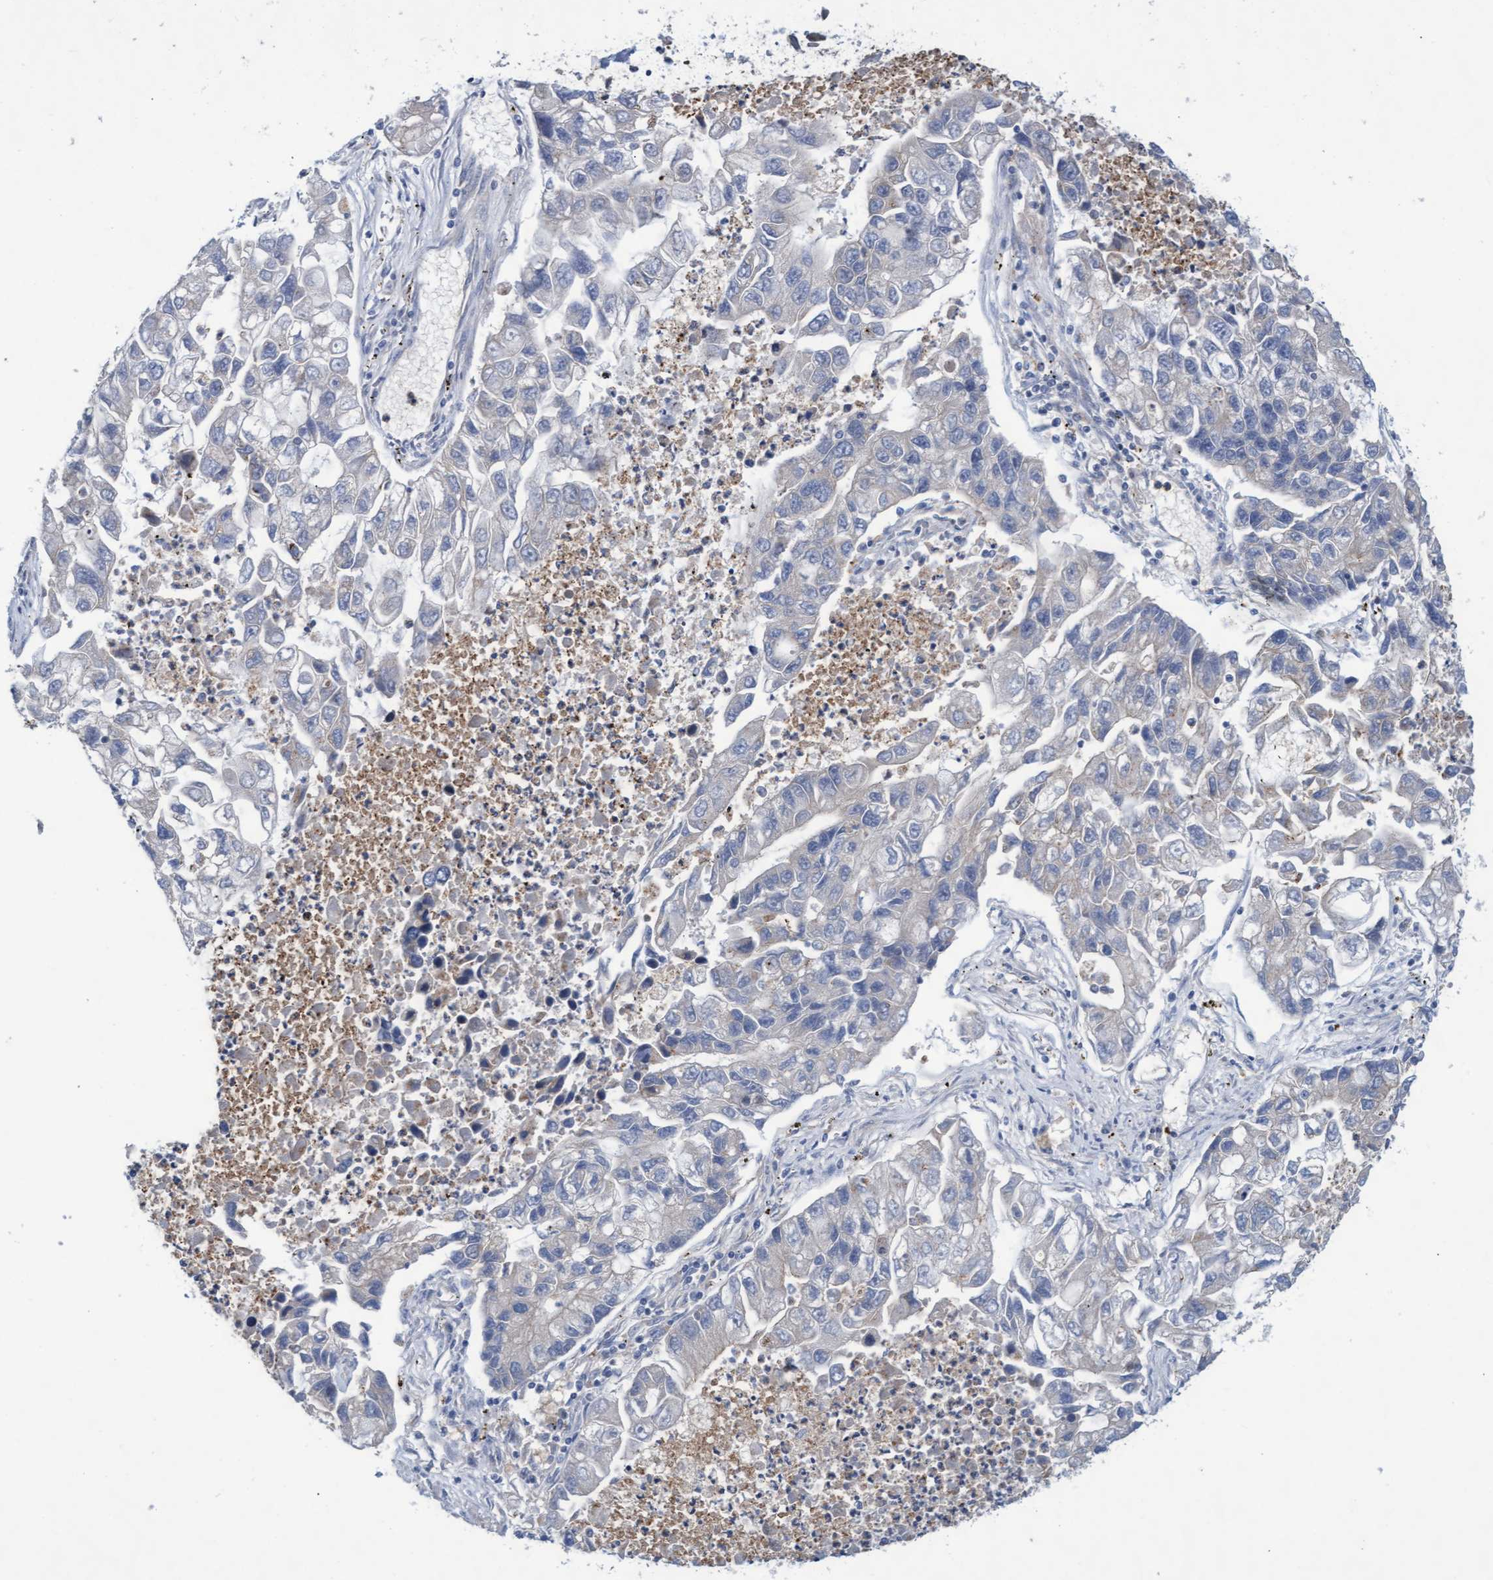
{"staining": {"intensity": "negative", "quantity": "none", "location": "none"}, "tissue": "lung cancer", "cell_type": "Tumor cells", "image_type": "cancer", "snomed": [{"axis": "morphology", "description": "Adenocarcinoma, NOS"}, {"axis": "topography", "description": "Lung"}], "caption": "Tumor cells show no significant positivity in lung adenocarcinoma. (DAB (3,3'-diaminobenzidine) immunohistochemistry (IHC), high magnification).", "gene": "ABCF2", "patient": {"sex": "female", "age": 51}}